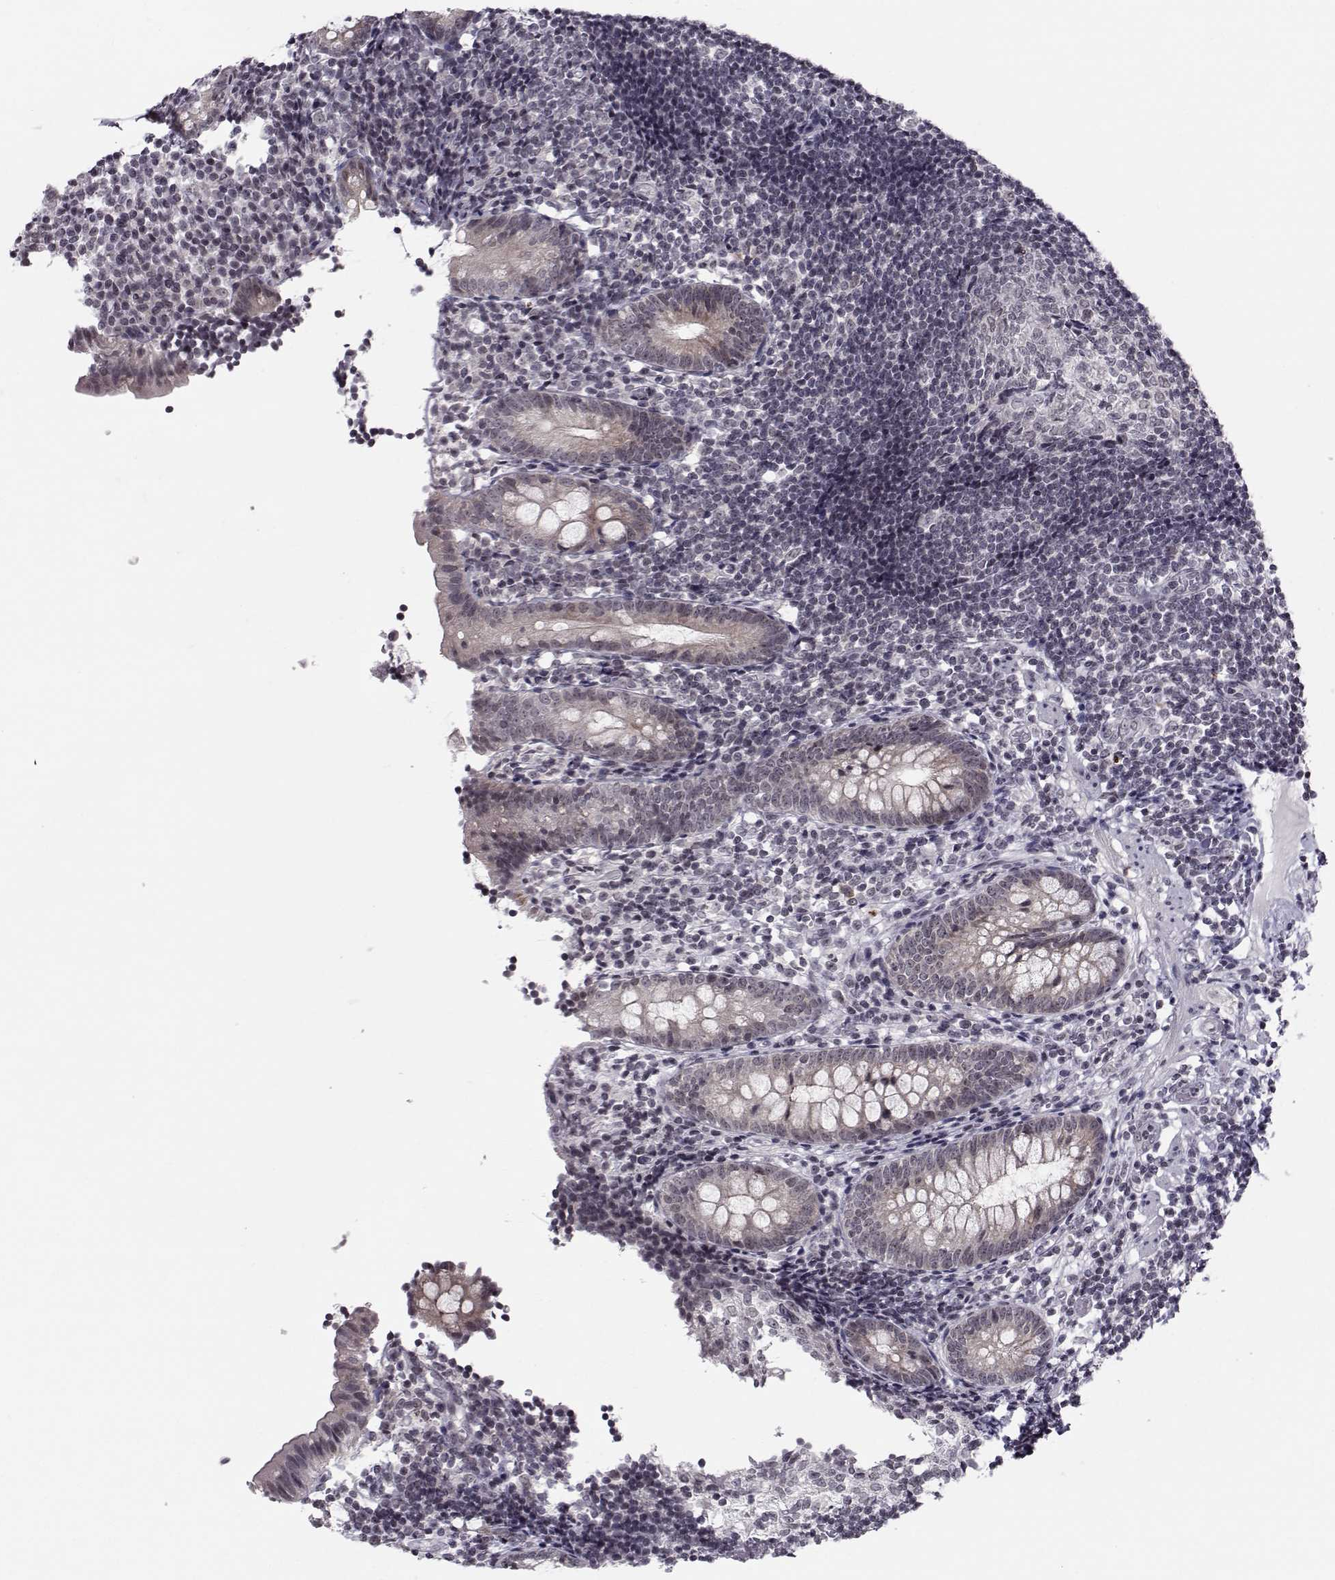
{"staining": {"intensity": "weak", "quantity": "25%-75%", "location": "cytoplasmic/membranous"}, "tissue": "appendix", "cell_type": "Glandular cells", "image_type": "normal", "snomed": [{"axis": "morphology", "description": "Normal tissue, NOS"}, {"axis": "topography", "description": "Appendix"}], "caption": "A high-resolution micrograph shows IHC staining of unremarkable appendix, which shows weak cytoplasmic/membranous expression in about 25%-75% of glandular cells.", "gene": "MARCHF4", "patient": {"sex": "female", "age": 40}}